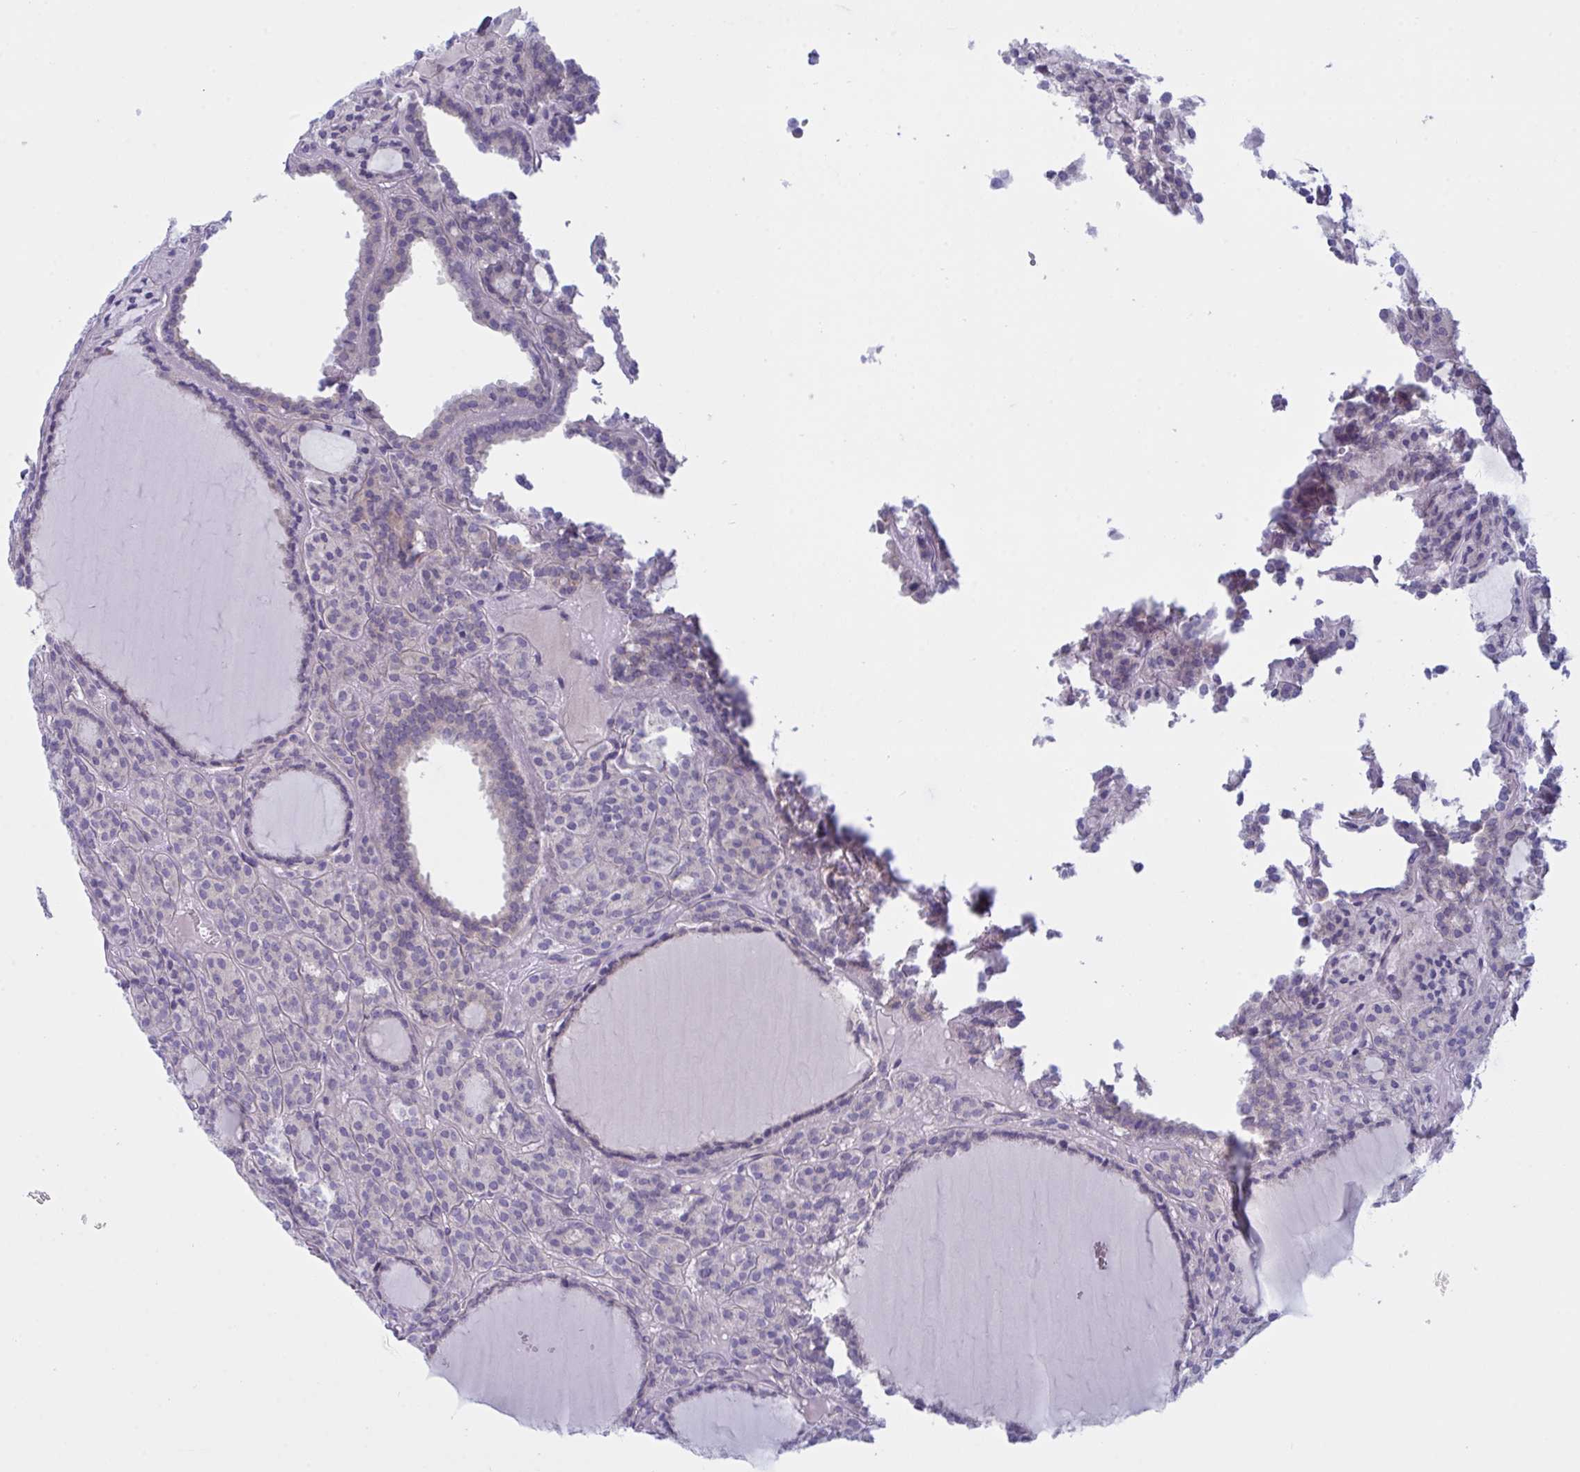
{"staining": {"intensity": "negative", "quantity": "none", "location": "none"}, "tissue": "thyroid cancer", "cell_type": "Tumor cells", "image_type": "cancer", "snomed": [{"axis": "morphology", "description": "Follicular adenoma carcinoma, NOS"}, {"axis": "topography", "description": "Thyroid gland"}], "caption": "This is an immunohistochemistry histopathology image of thyroid cancer (follicular adenoma carcinoma). There is no expression in tumor cells.", "gene": "NAA30", "patient": {"sex": "female", "age": 63}}